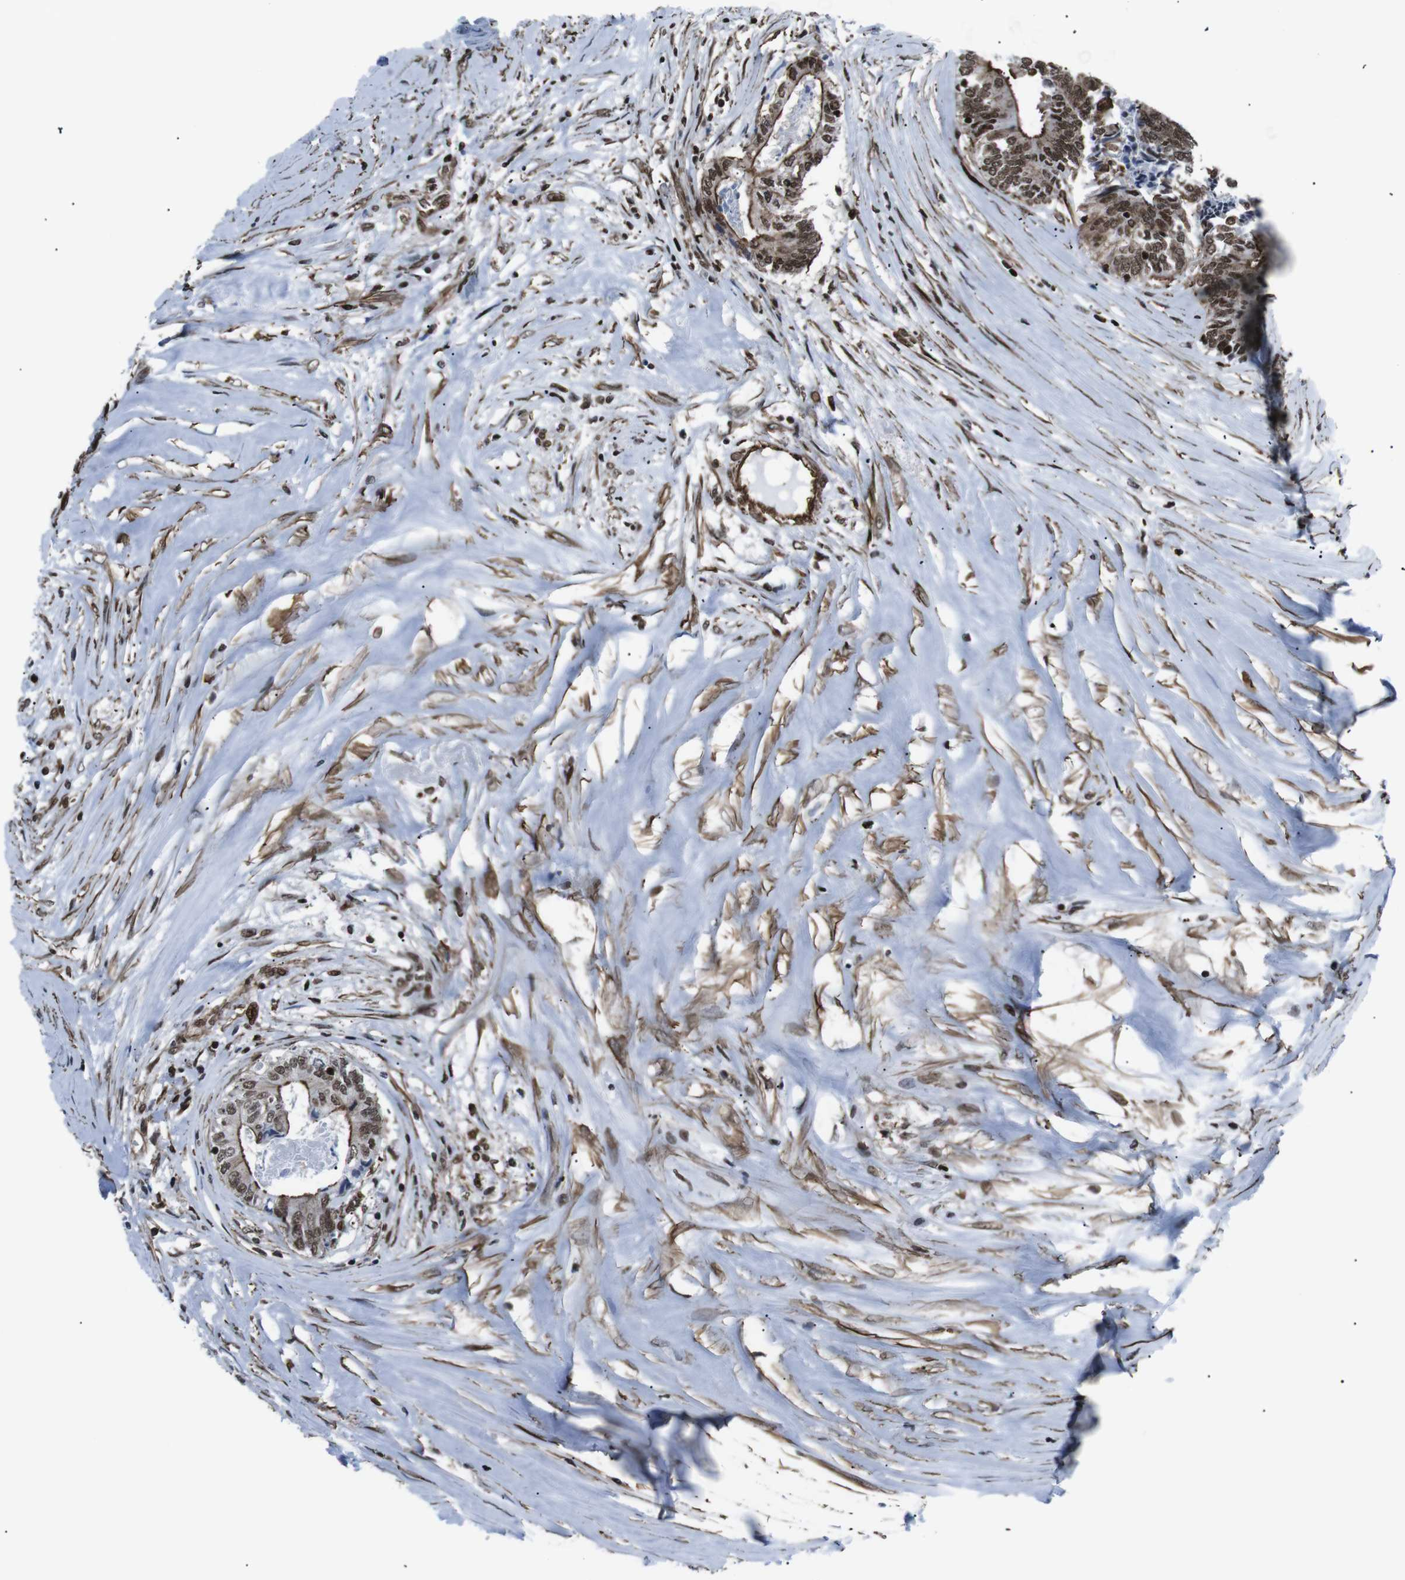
{"staining": {"intensity": "strong", "quantity": ">75%", "location": "cytoplasmic/membranous,nuclear"}, "tissue": "colorectal cancer", "cell_type": "Tumor cells", "image_type": "cancer", "snomed": [{"axis": "morphology", "description": "Adenocarcinoma, NOS"}, {"axis": "topography", "description": "Rectum"}], "caption": "Strong cytoplasmic/membranous and nuclear positivity is seen in about >75% of tumor cells in colorectal cancer. The staining is performed using DAB brown chromogen to label protein expression. The nuclei are counter-stained blue using hematoxylin.", "gene": "HNRNPU", "patient": {"sex": "male", "age": 63}}